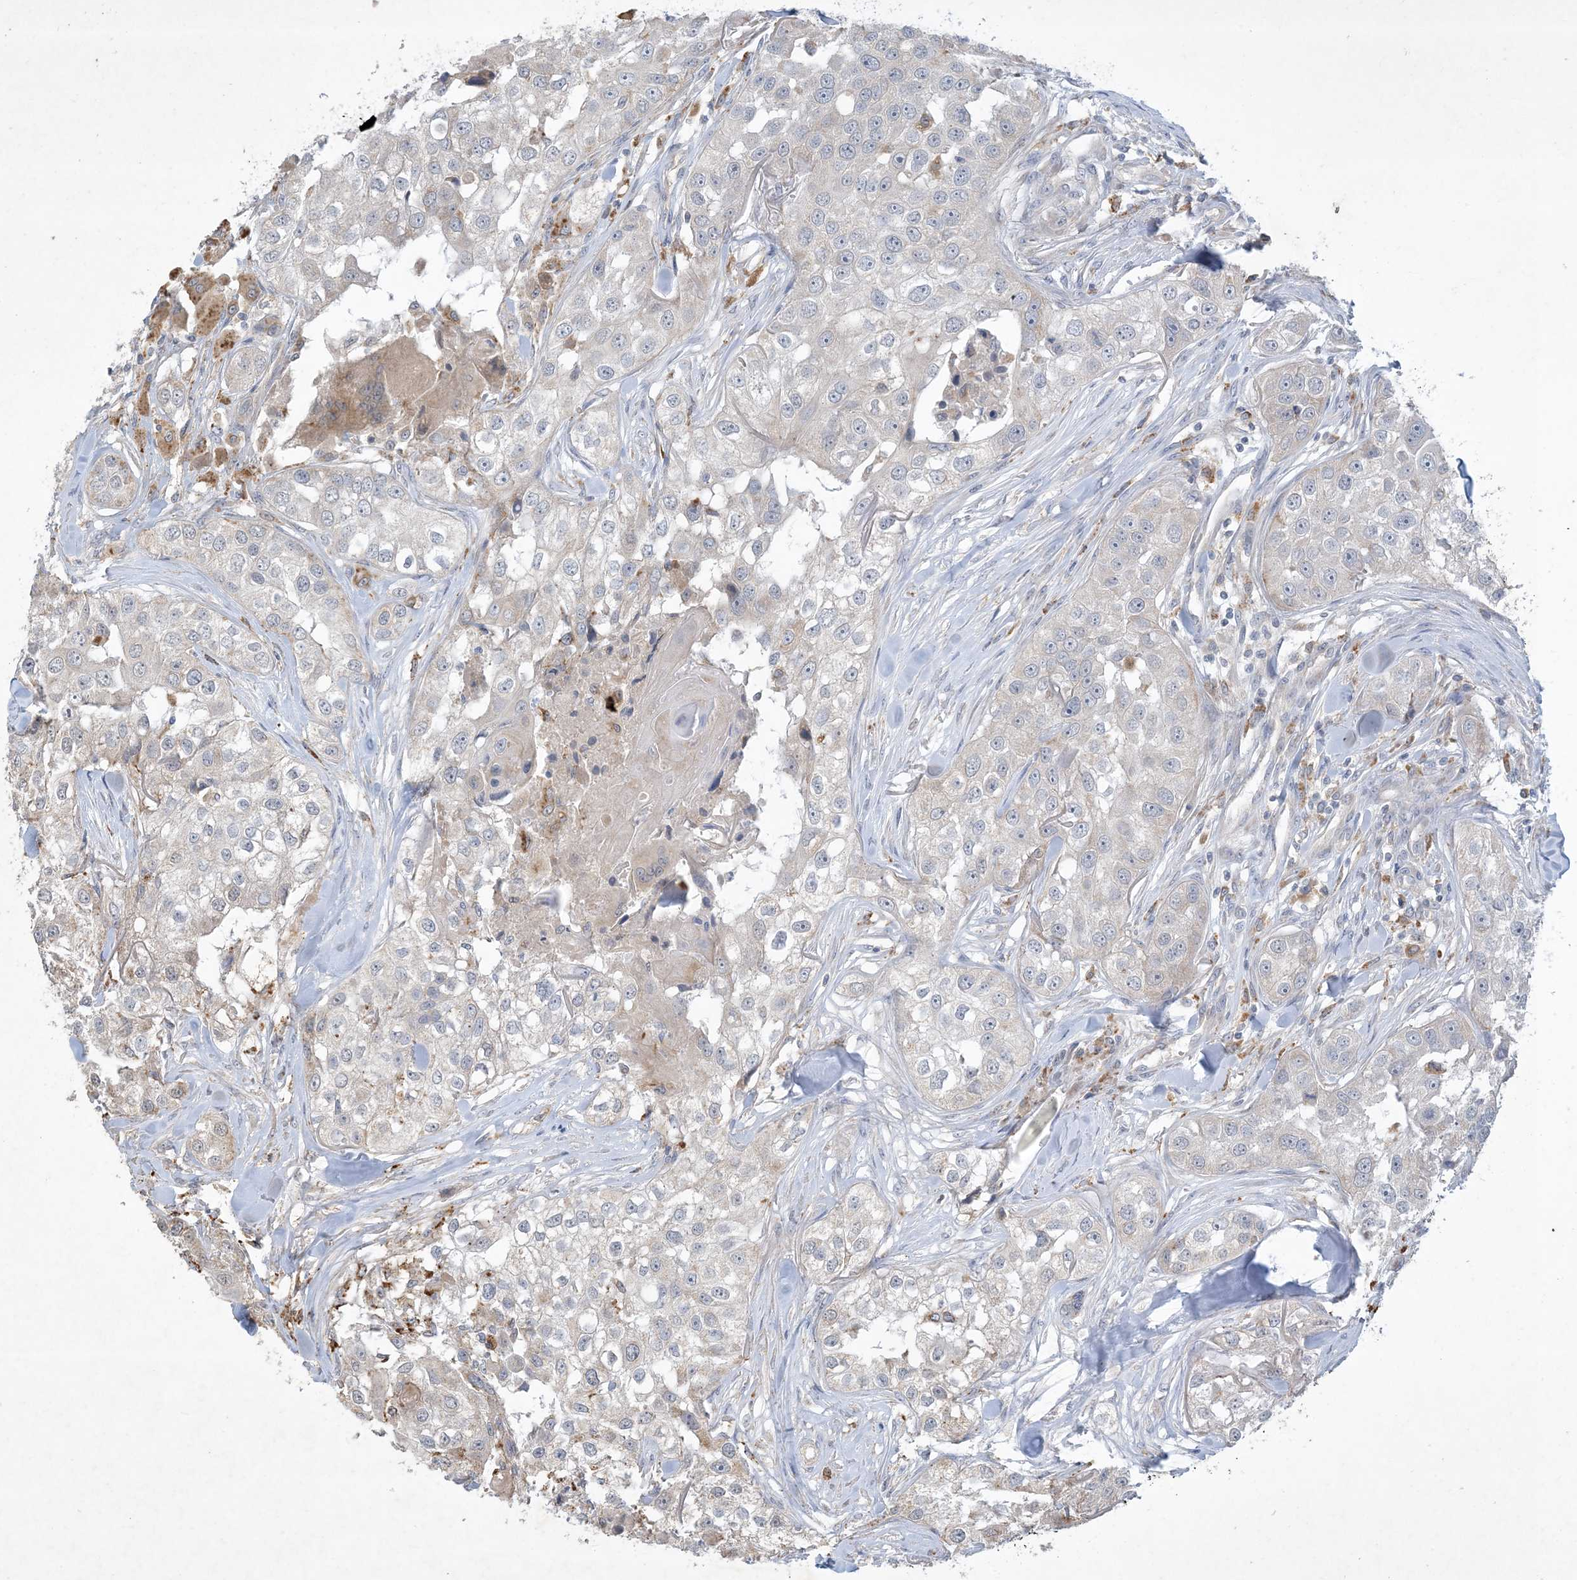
{"staining": {"intensity": "negative", "quantity": "none", "location": "none"}, "tissue": "head and neck cancer", "cell_type": "Tumor cells", "image_type": "cancer", "snomed": [{"axis": "morphology", "description": "Normal tissue, NOS"}, {"axis": "morphology", "description": "Squamous cell carcinoma, NOS"}, {"axis": "topography", "description": "Skeletal muscle"}, {"axis": "topography", "description": "Head-Neck"}], "caption": "Head and neck cancer (squamous cell carcinoma) was stained to show a protein in brown. There is no significant positivity in tumor cells.", "gene": "MRPS18A", "patient": {"sex": "male", "age": 51}}